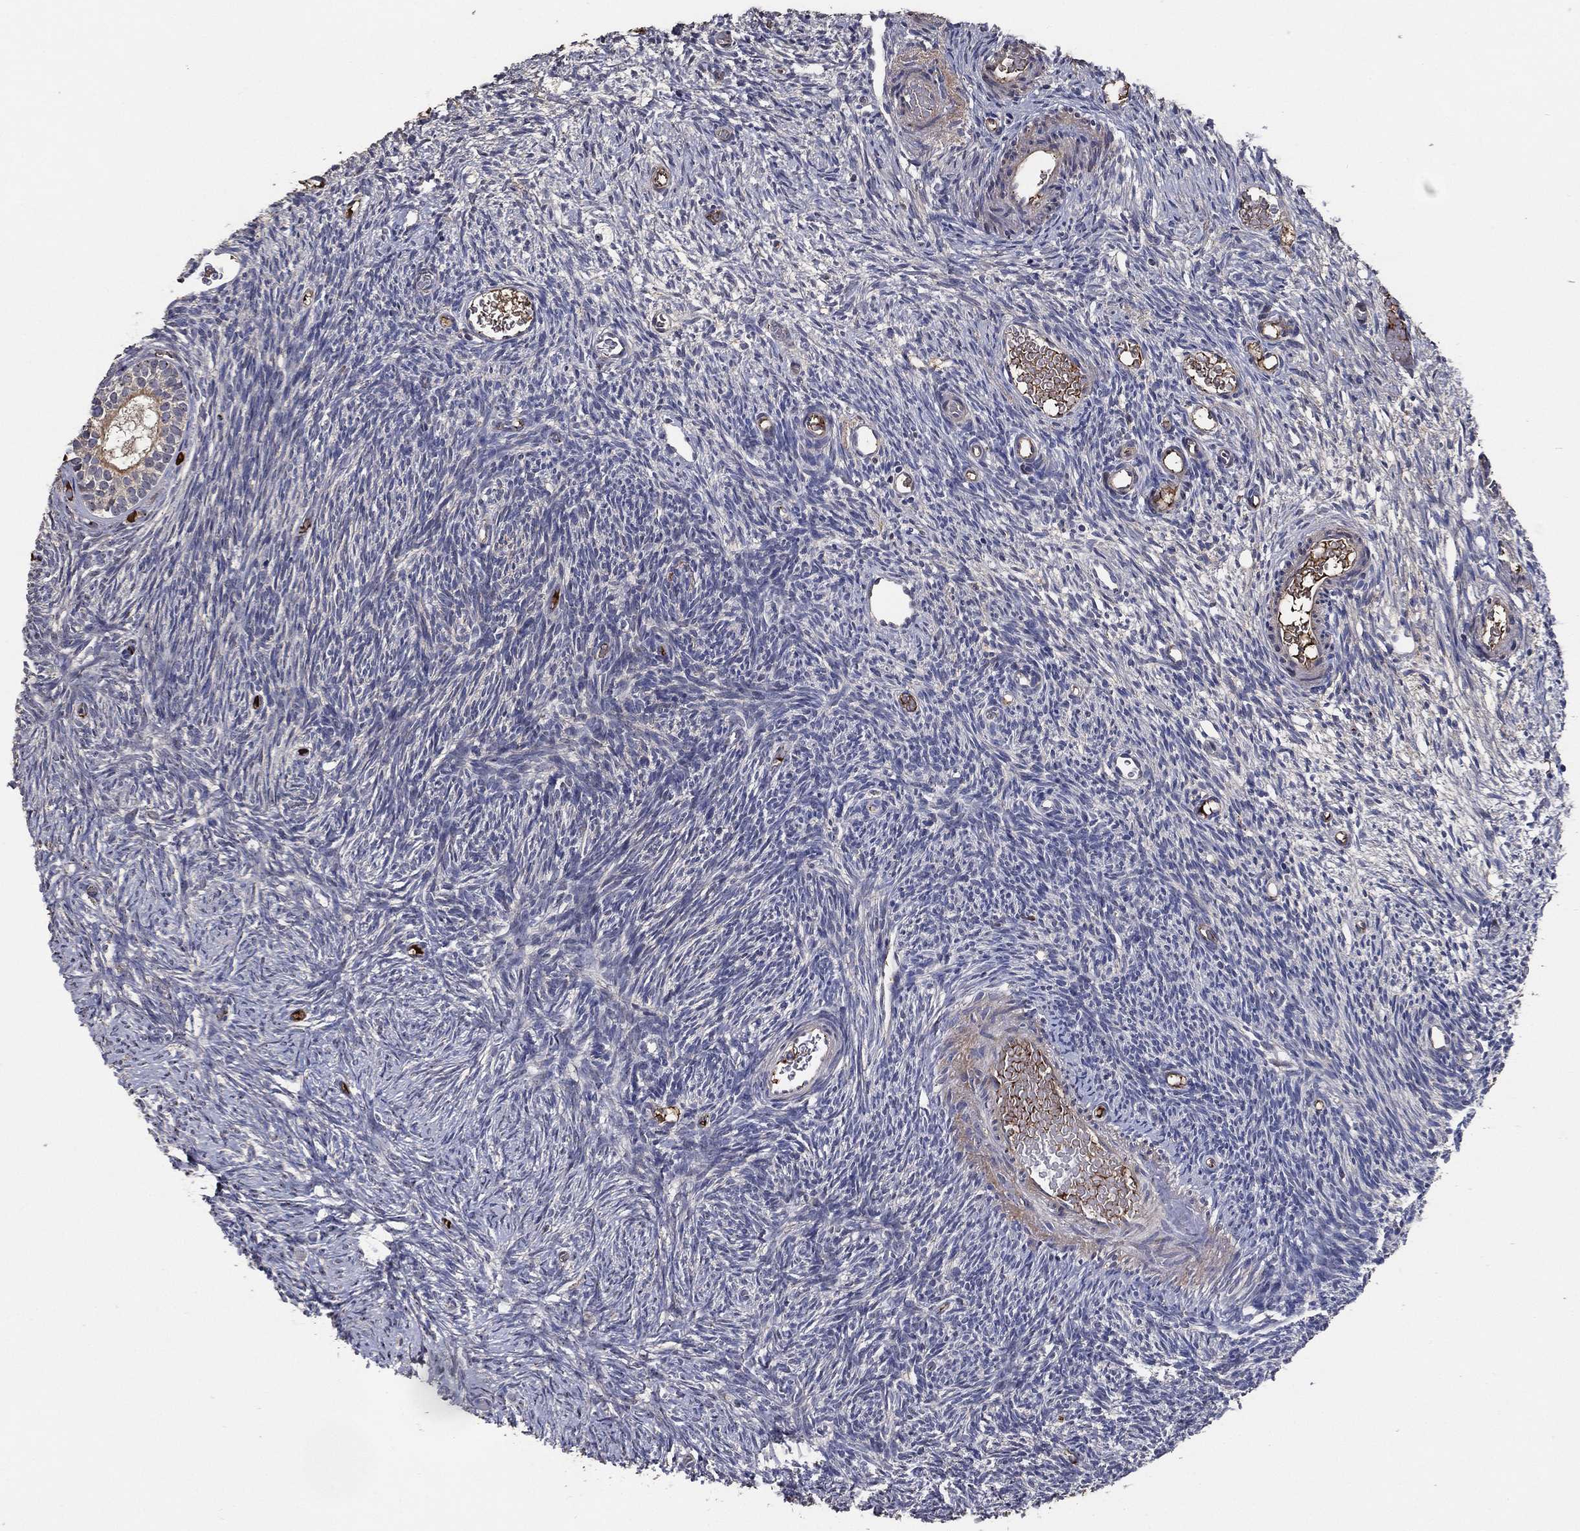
{"staining": {"intensity": "negative", "quantity": "none", "location": "none"}, "tissue": "ovary", "cell_type": "Follicle cells", "image_type": "normal", "snomed": [{"axis": "morphology", "description": "Normal tissue, NOS"}, {"axis": "topography", "description": "Ovary"}], "caption": "Photomicrograph shows no significant protein staining in follicle cells of benign ovary.", "gene": "EFNA1", "patient": {"sex": "female", "age": 39}}